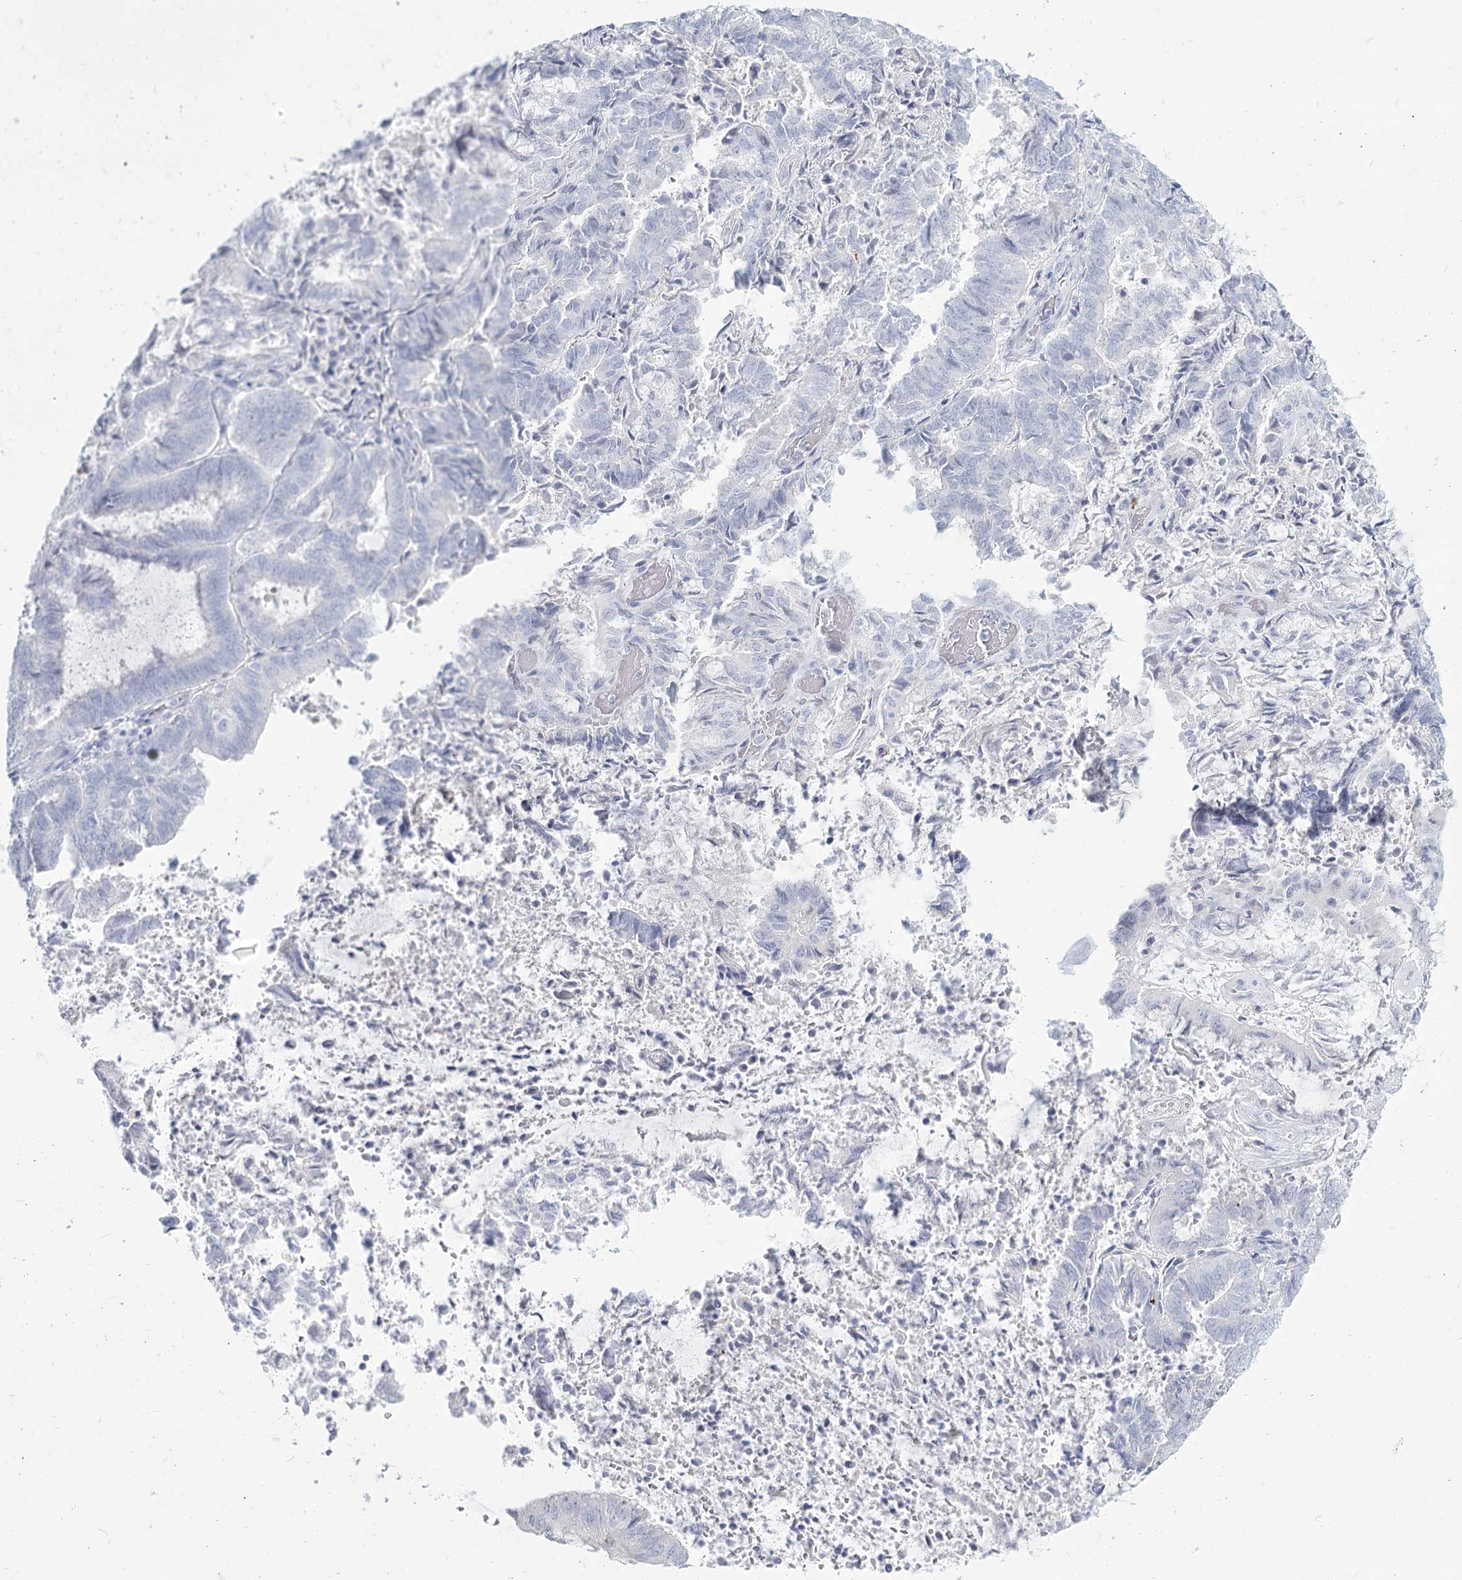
{"staining": {"intensity": "negative", "quantity": "none", "location": "none"}, "tissue": "endometrial cancer", "cell_type": "Tumor cells", "image_type": "cancer", "snomed": [{"axis": "morphology", "description": "Adenocarcinoma, NOS"}, {"axis": "topography", "description": "Endometrium"}], "caption": "IHC image of neoplastic tissue: endometrial cancer stained with DAB demonstrates no significant protein staining in tumor cells.", "gene": "SLC6A19", "patient": {"sex": "female", "age": 80}}